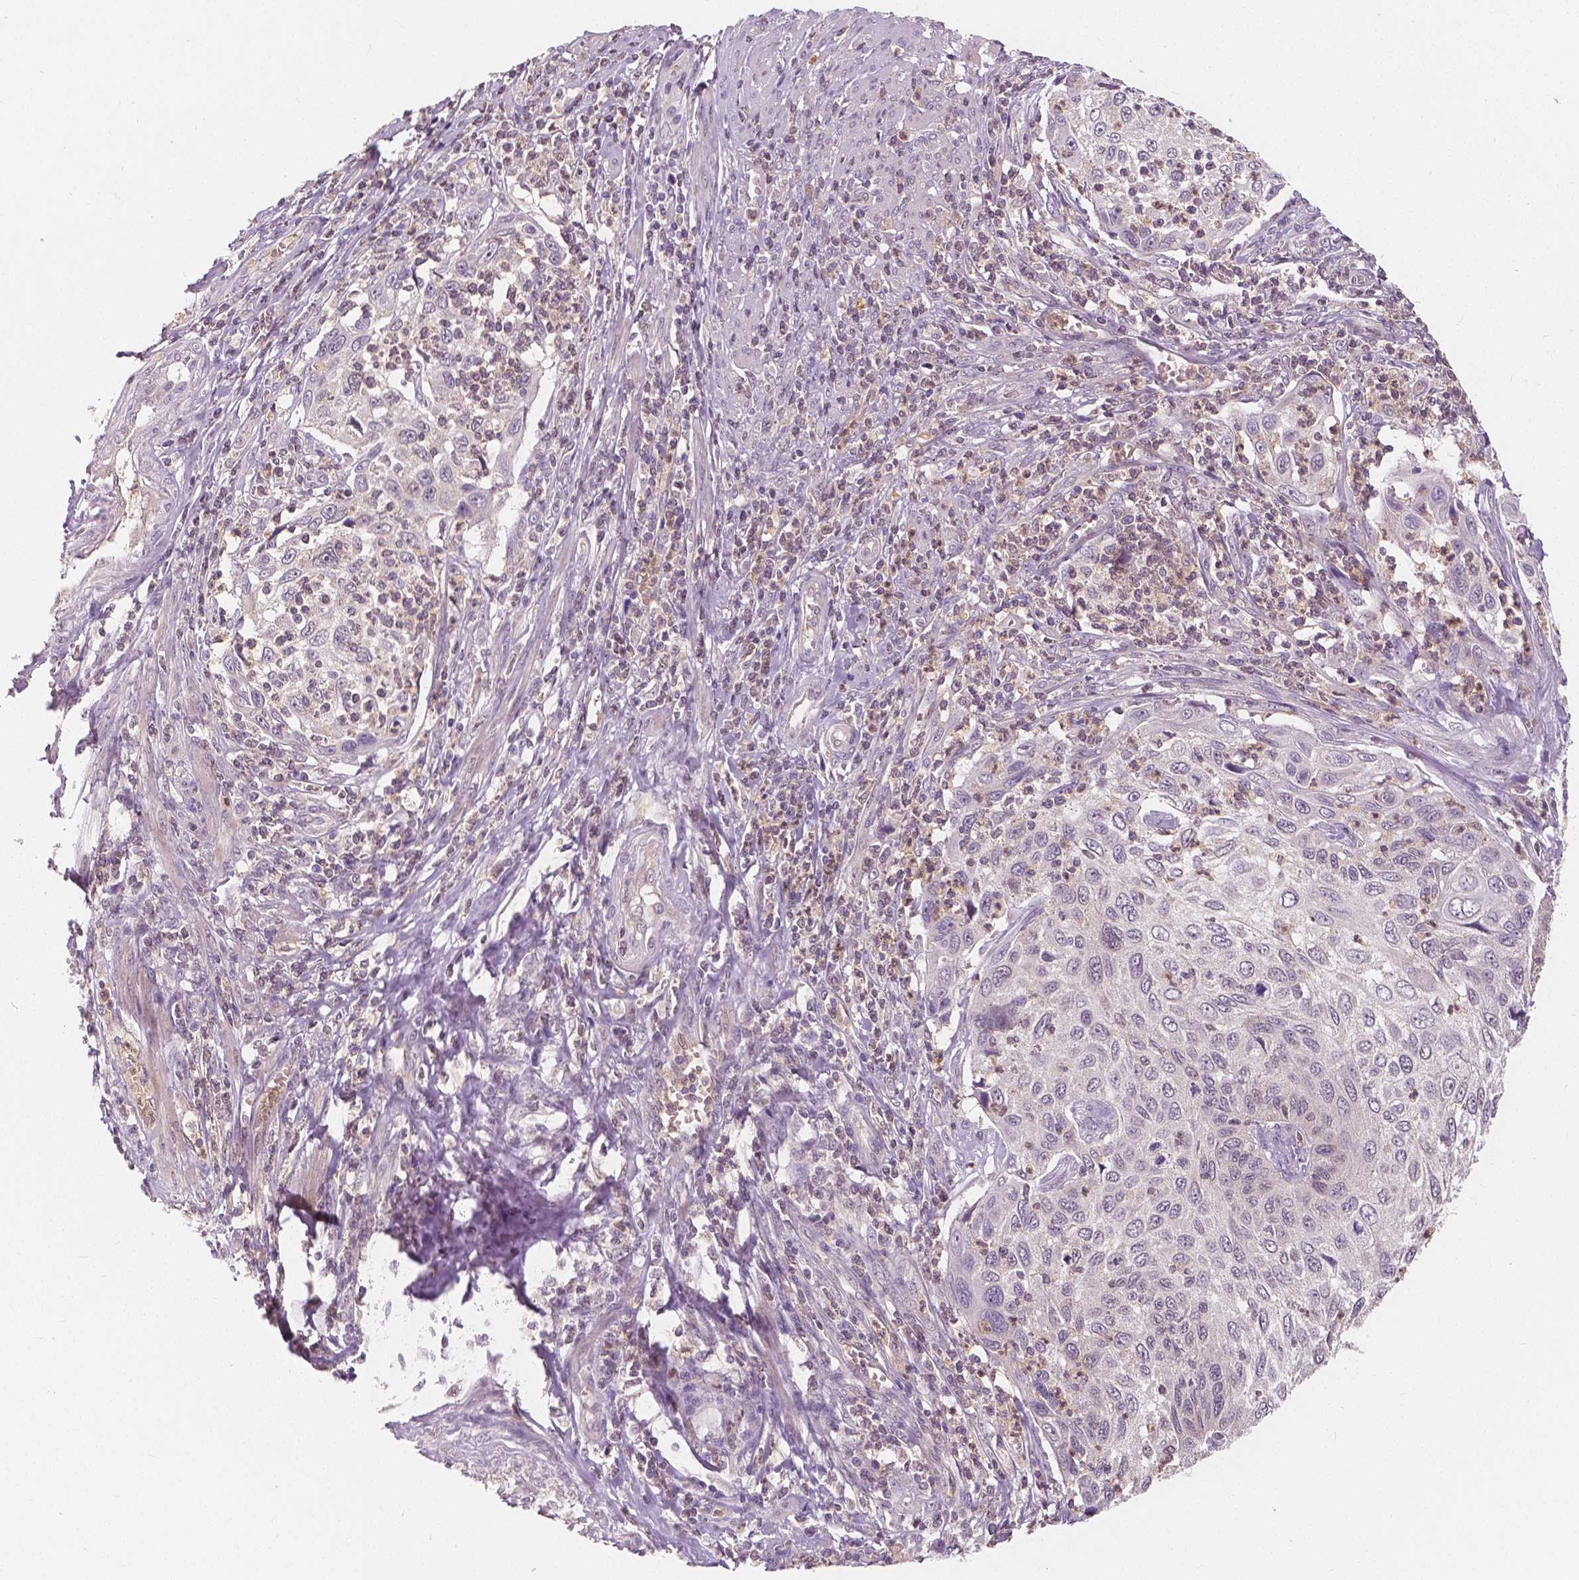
{"staining": {"intensity": "negative", "quantity": "none", "location": "none"}, "tissue": "cervical cancer", "cell_type": "Tumor cells", "image_type": "cancer", "snomed": [{"axis": "morphology", "description": "Squamous cell carcinoma, NOS"}, {"axis": "topography", "description": "Cervix"}], "caption": "Protein analysis of cervical squamous cell carcinoma demonstrates no significant positivity in tumor cells.", "gene": "NAPRT", "patient": {"sex": "female", "age": 70}}